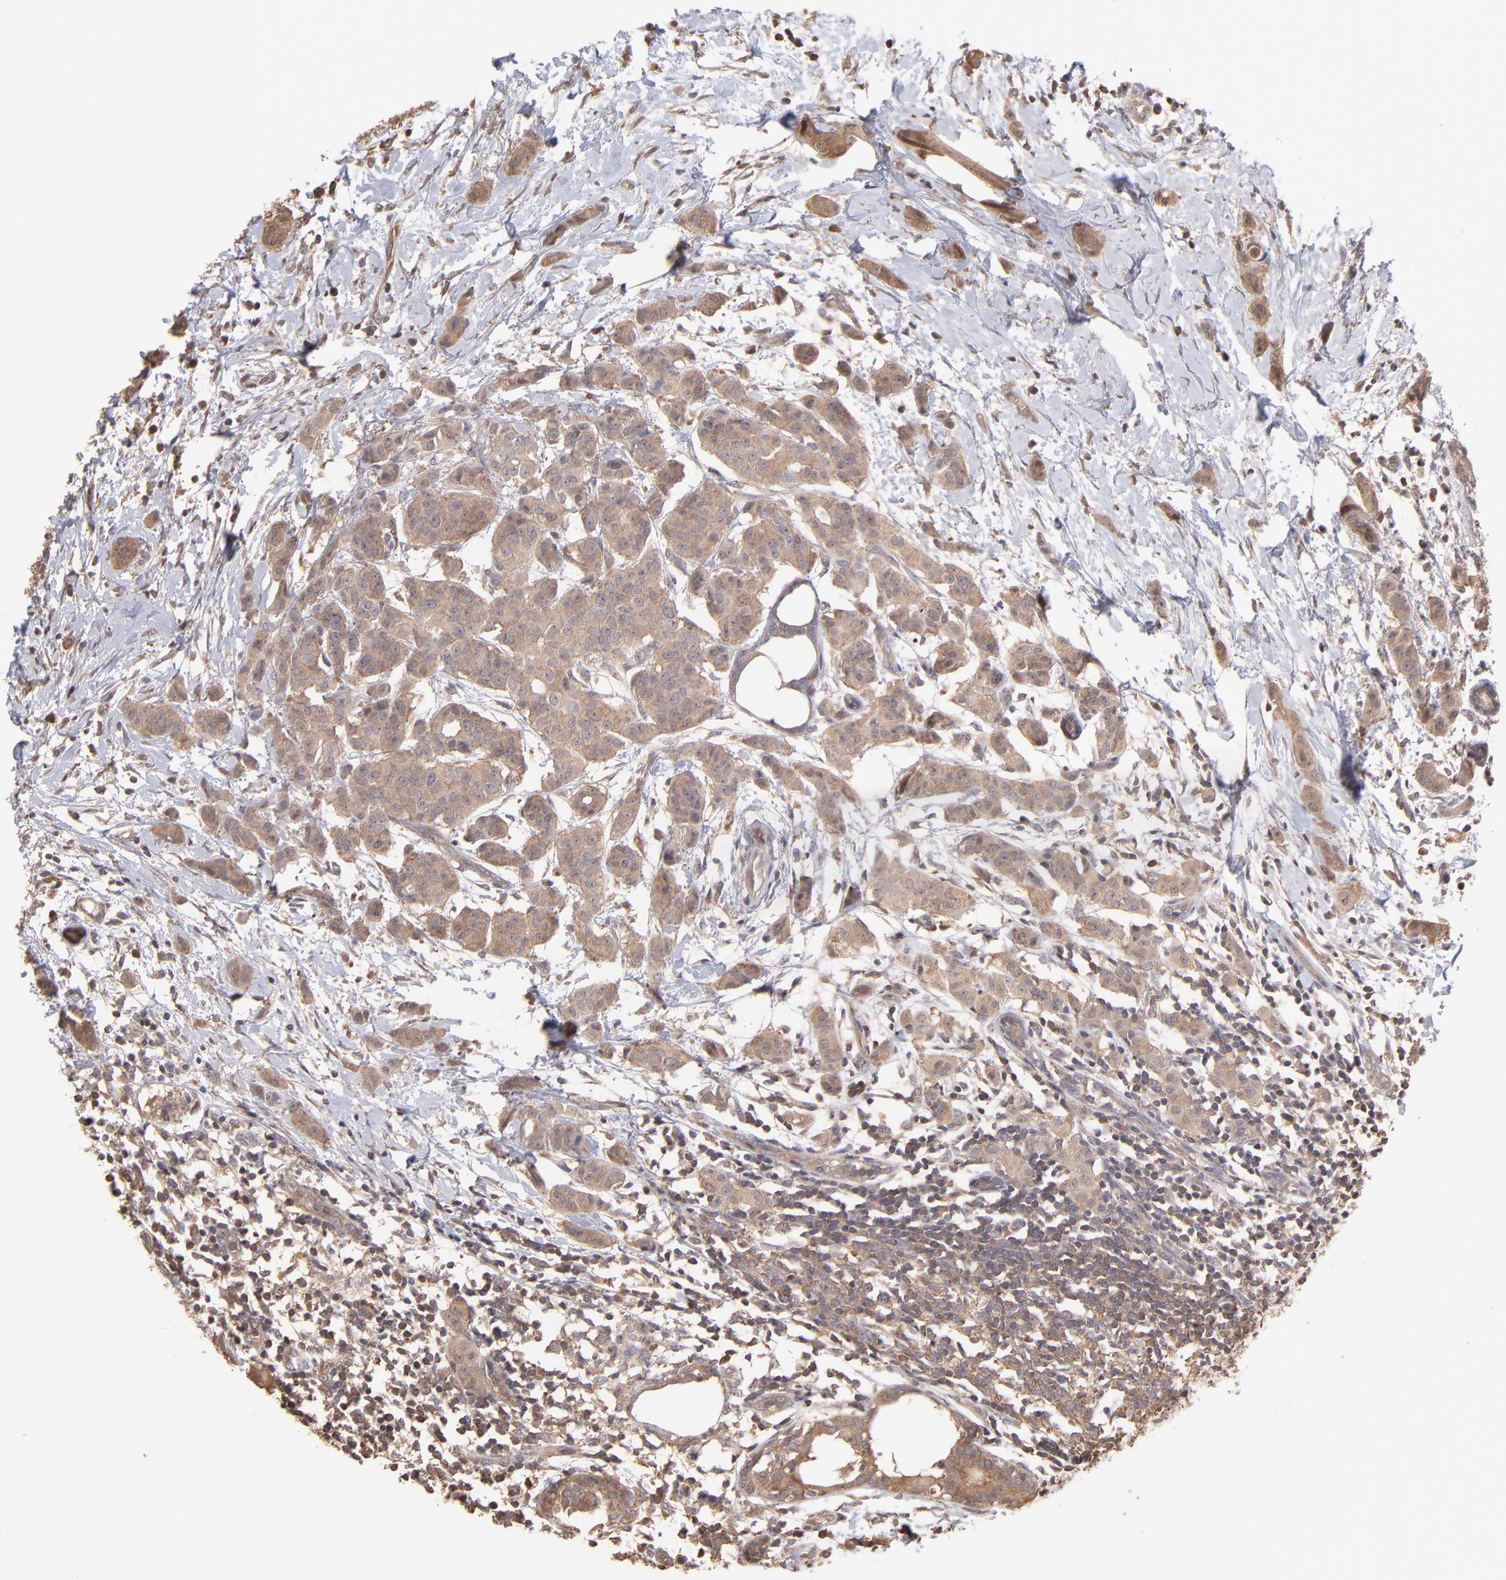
{"staining": {"intensity": "strong", "quantity": ">75%", "location": "cytoplasmic/membranous"}, "tissue": "breast cancer", "cell_type": "Tumor cells", "image_type": "cancer", "snomed": [{"axis": "morphology", "description": "Duct carcinoma"}, {"axis": "topography", "description": "Breast"}], "caption": "Protein analysis of breast cancer tissue reveals strong cytoplasmic/membranous expression in about >75% of tumor cells.", "gene": "MAP2K2", "patient": {"sex": "female", "age": 40}}